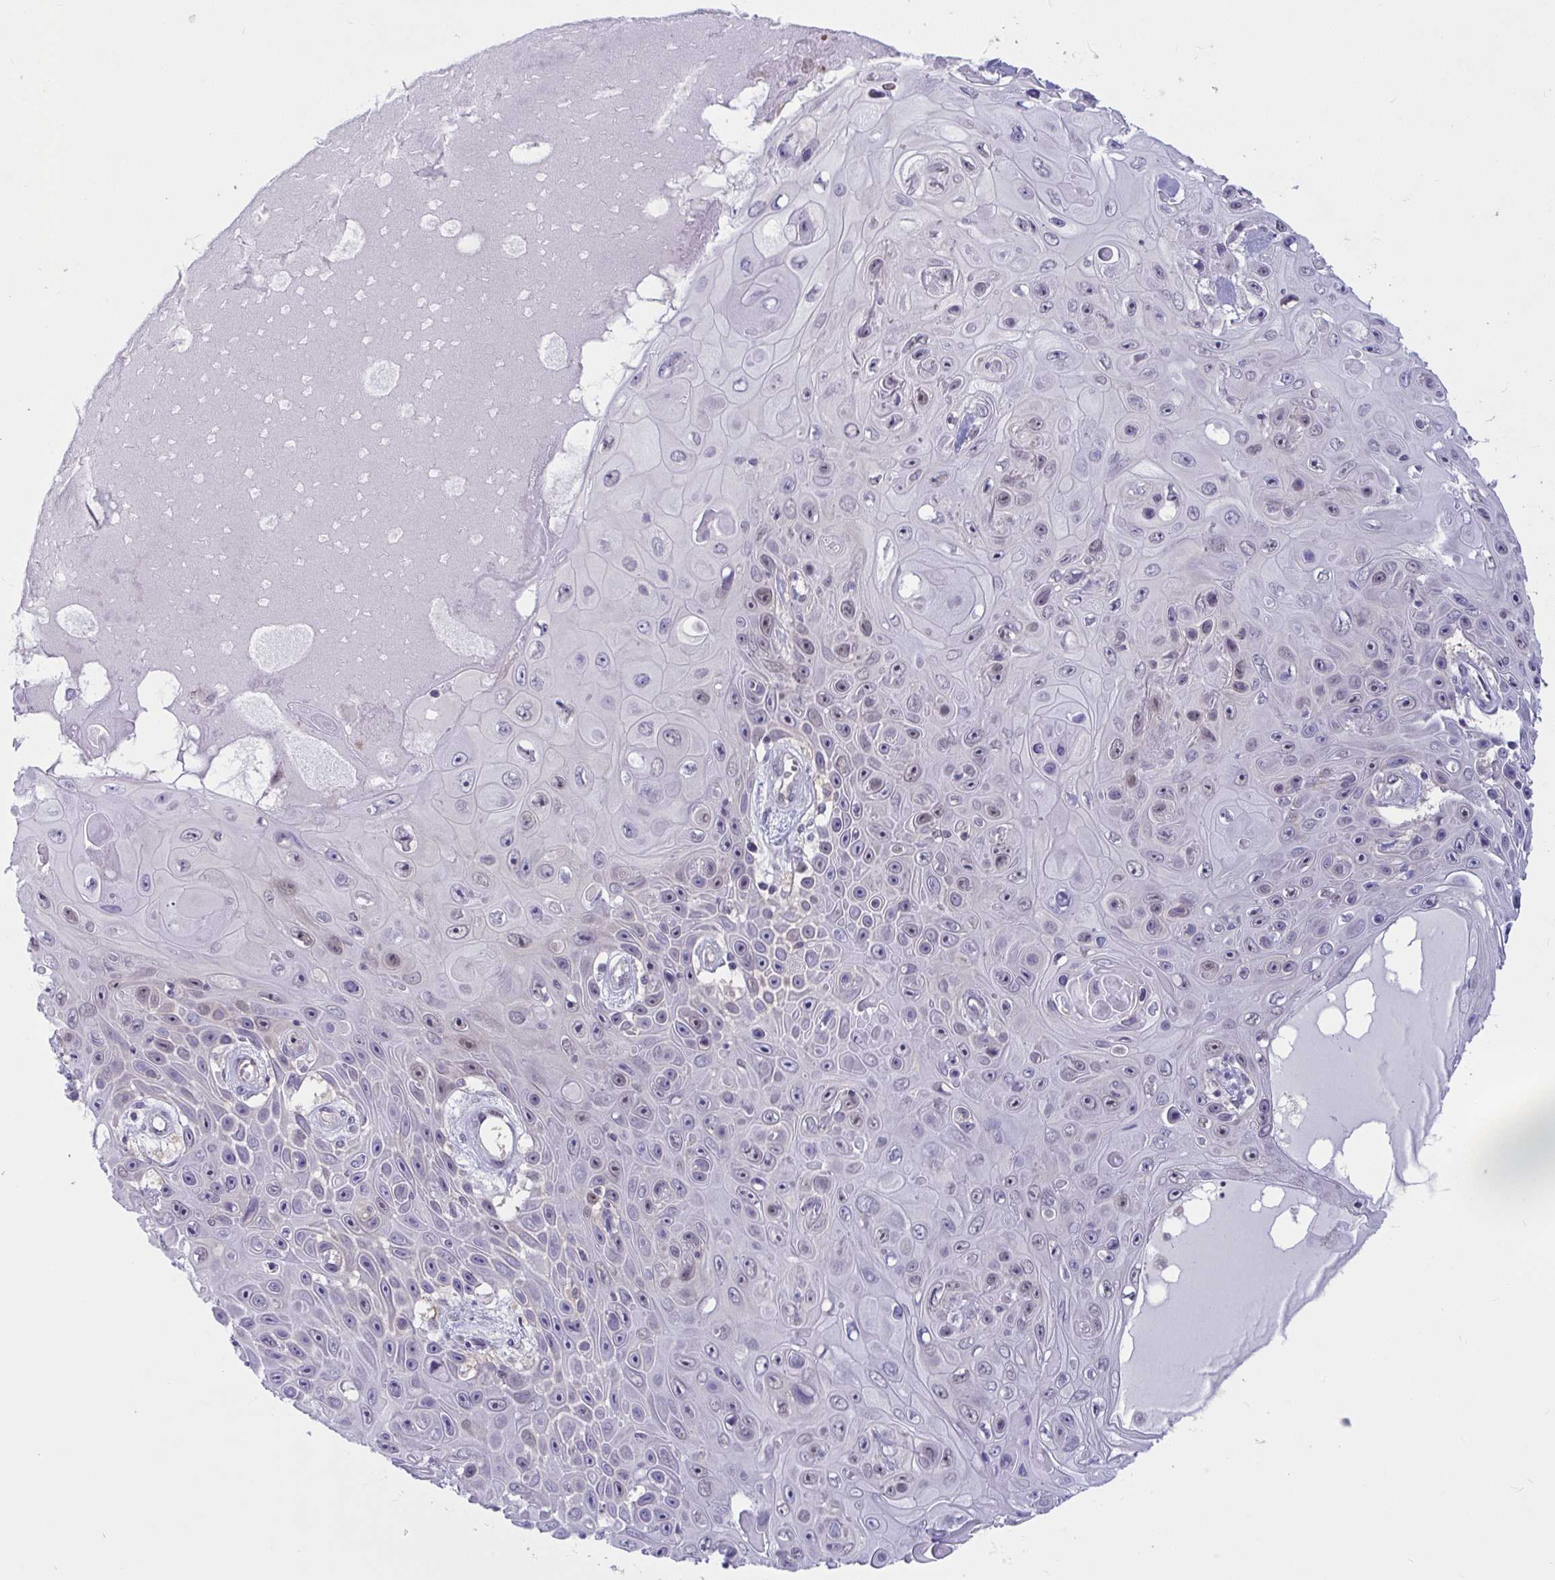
{"staining": {"intensity": "negative", "quantity": "none", "location": "none"}, "tissue": "skin cancer", "cell_type": "Tumor cells", "image_type": "cancer", "snomed": [{"axis": "morphology", "description": "Squamous cell carcinoma, NOS"}, {"axis": "topography", "description": "Skin"}], "caption": "Human squamous cell carcinoma (skin) stained for a protein using immunohistochemistry shows no expression in tumor cells.", "gene": "TSN", "patient": {"sex": "male", "age": 82}}